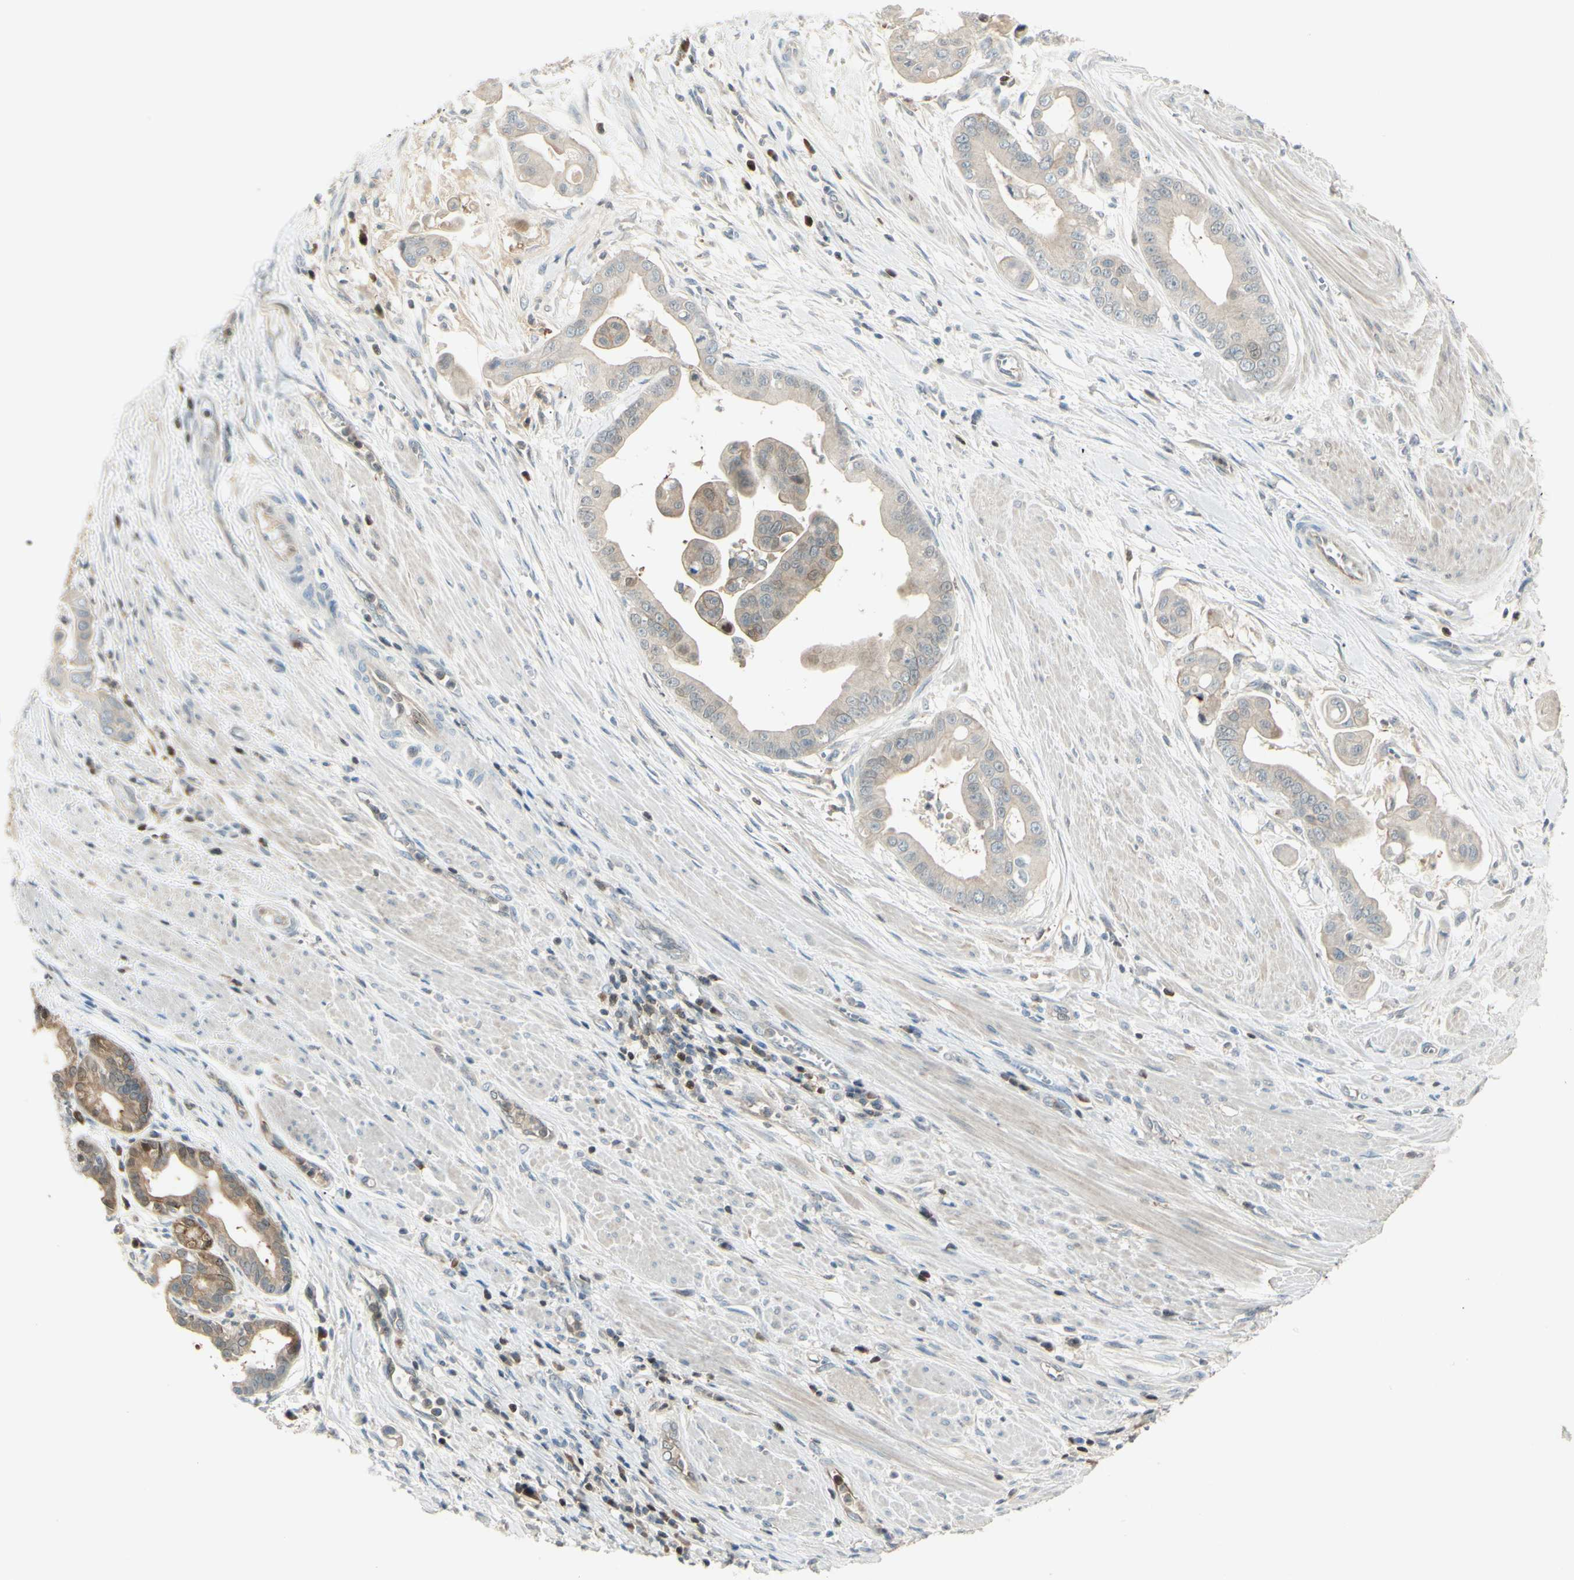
{"staining": {"intensity": "weak", "quantity": ">75%", "location": "cytoplasmic/membranous"}, "tissue": "pancreatic cancer", "cell_type": "Tumor cells", "image_type": "cancer", "snomed": [{"axis": "morphology", "description": "Adenocarcinoma, NOS"}, {"axis": "topography", "description": "Pancreas"}], "caption": "Tumor cells show weak cytoplasmic/membranous staining in about >75% of cells in adenocarcinoma (pancreatic).", "gene": "C1orf159", "patient": {"sex": "female", "age": 75}}